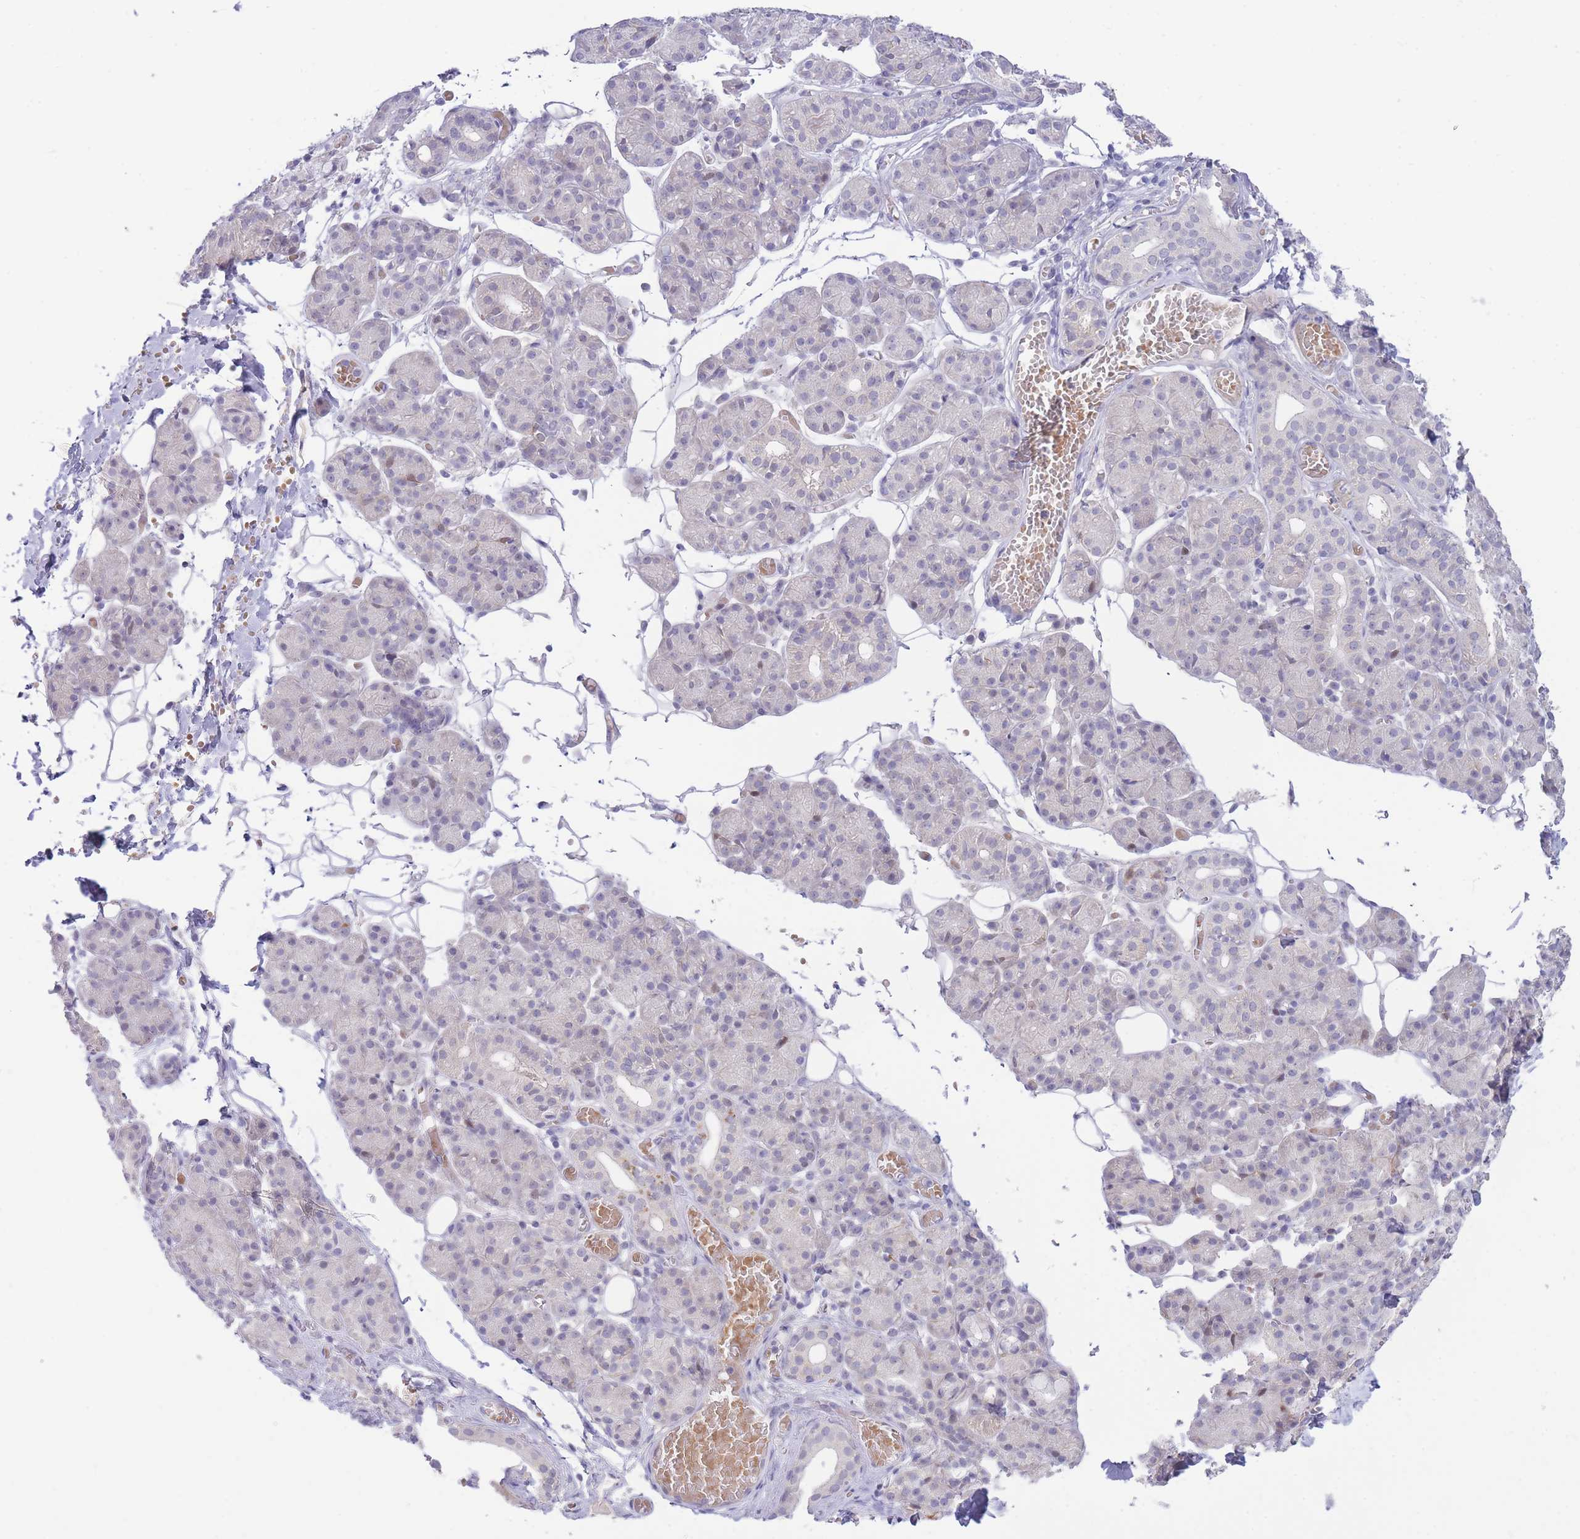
{"staining": {"intensity": "negative", "quantity": "none", "location": "none"}, "tissue": "salivary gland", "cell_type": "Glandular cells", "image_type": "normal", "snomed": [{"axis": "morphology", "description": "Normal tissue, NOS"}, {"axis": "topography", "description": "Salivary gland"}], "caption": "A histopathology image of salivary gland stained for a protein shows no brown staining in glandular cells. (DAB IHC, high magnification).", "gene": "FBXO46", "patient": {"sex": "male", "age": 63}}